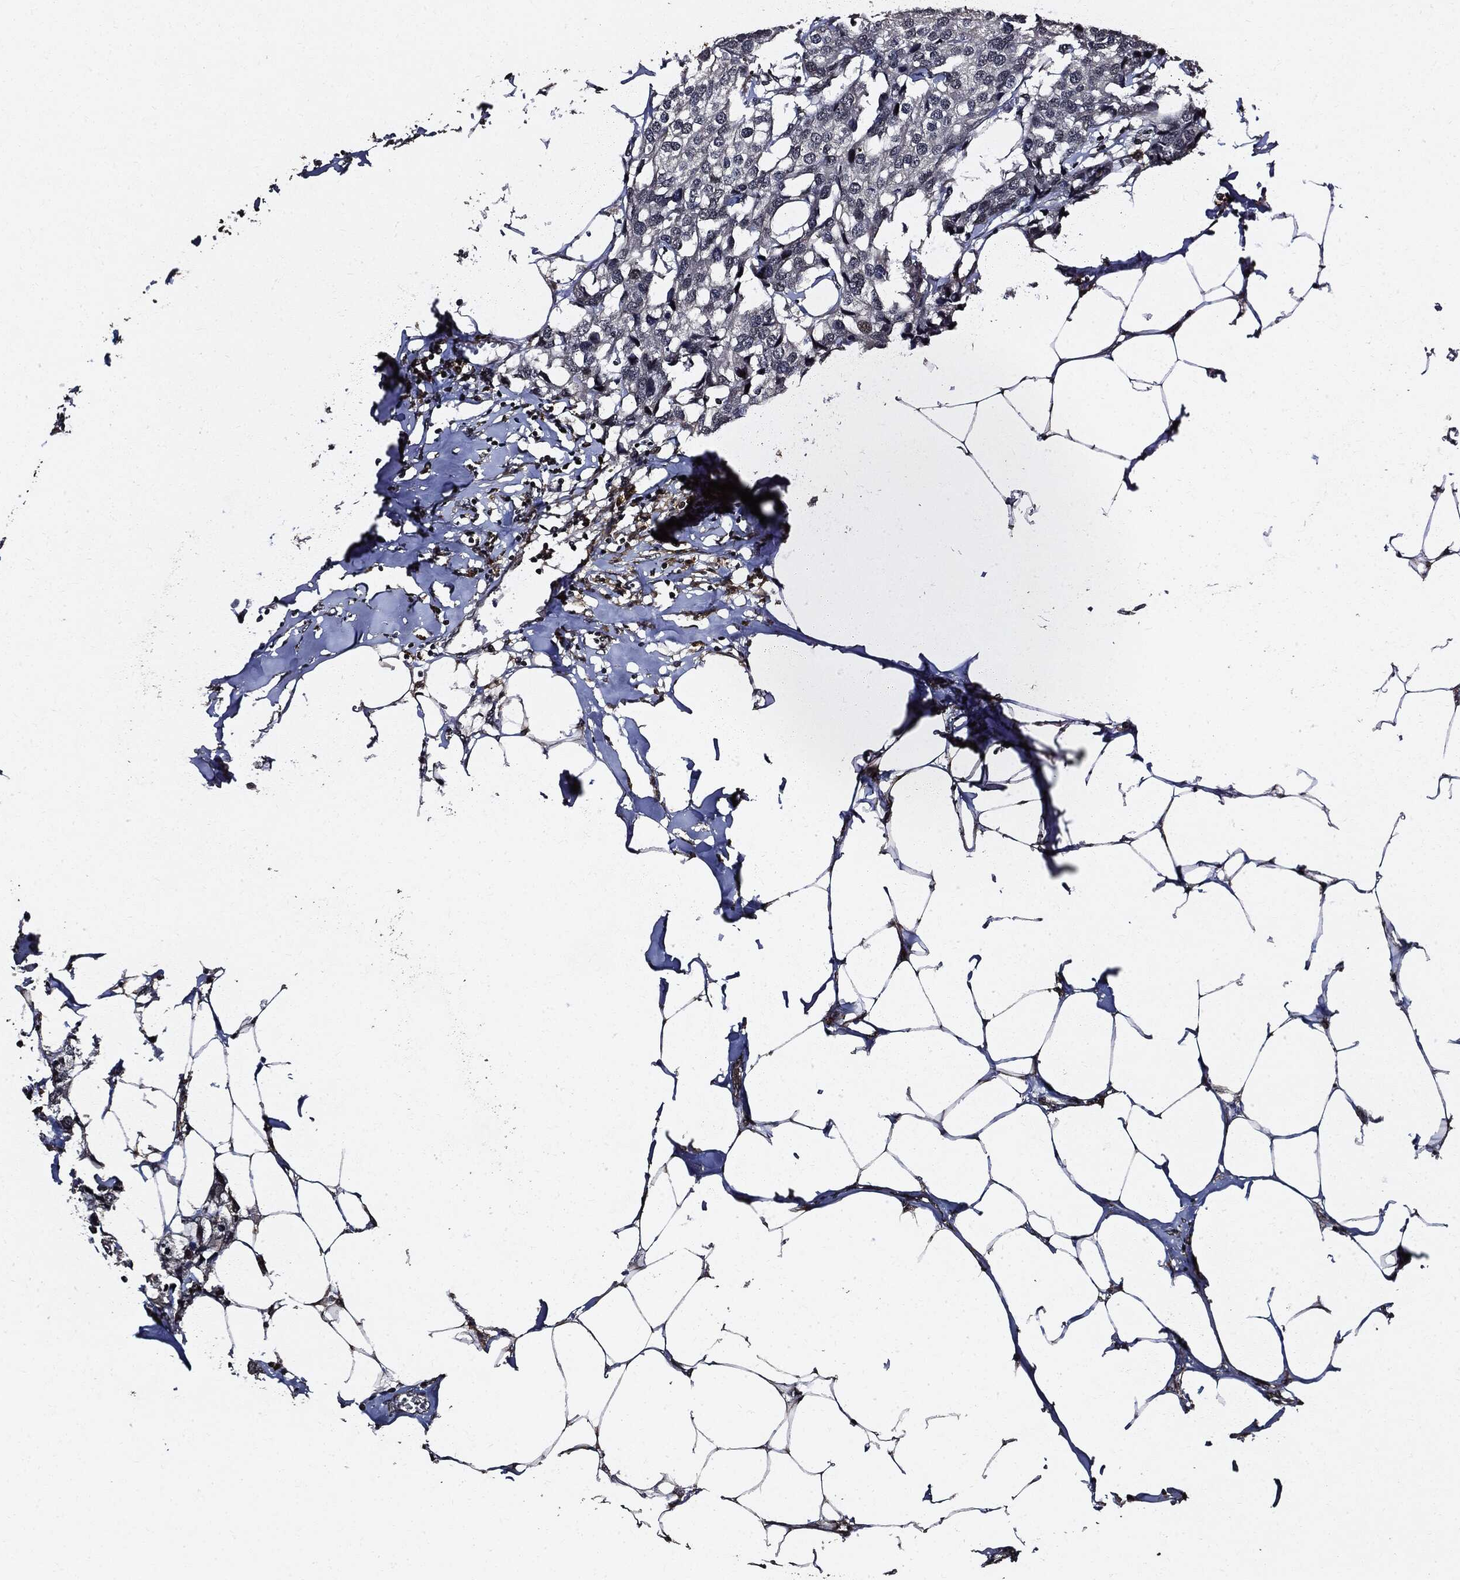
{"staining": {"intensity": "negative", "quantity": "none", "location": "none"}, "tissue": "breast cancer", "cell_type": "Tumor cells", "image_type": "cancer", "snomed": [{"axis": "morphology", "description": "Duct carcinoma"}, {"axis": "topography", "description": "Breast"}], "caption": "Tumor cells are negative for protein expression in human breast cancer.", "gene": "SUGT1", "patient": {"sex": "female", "age": 80}}